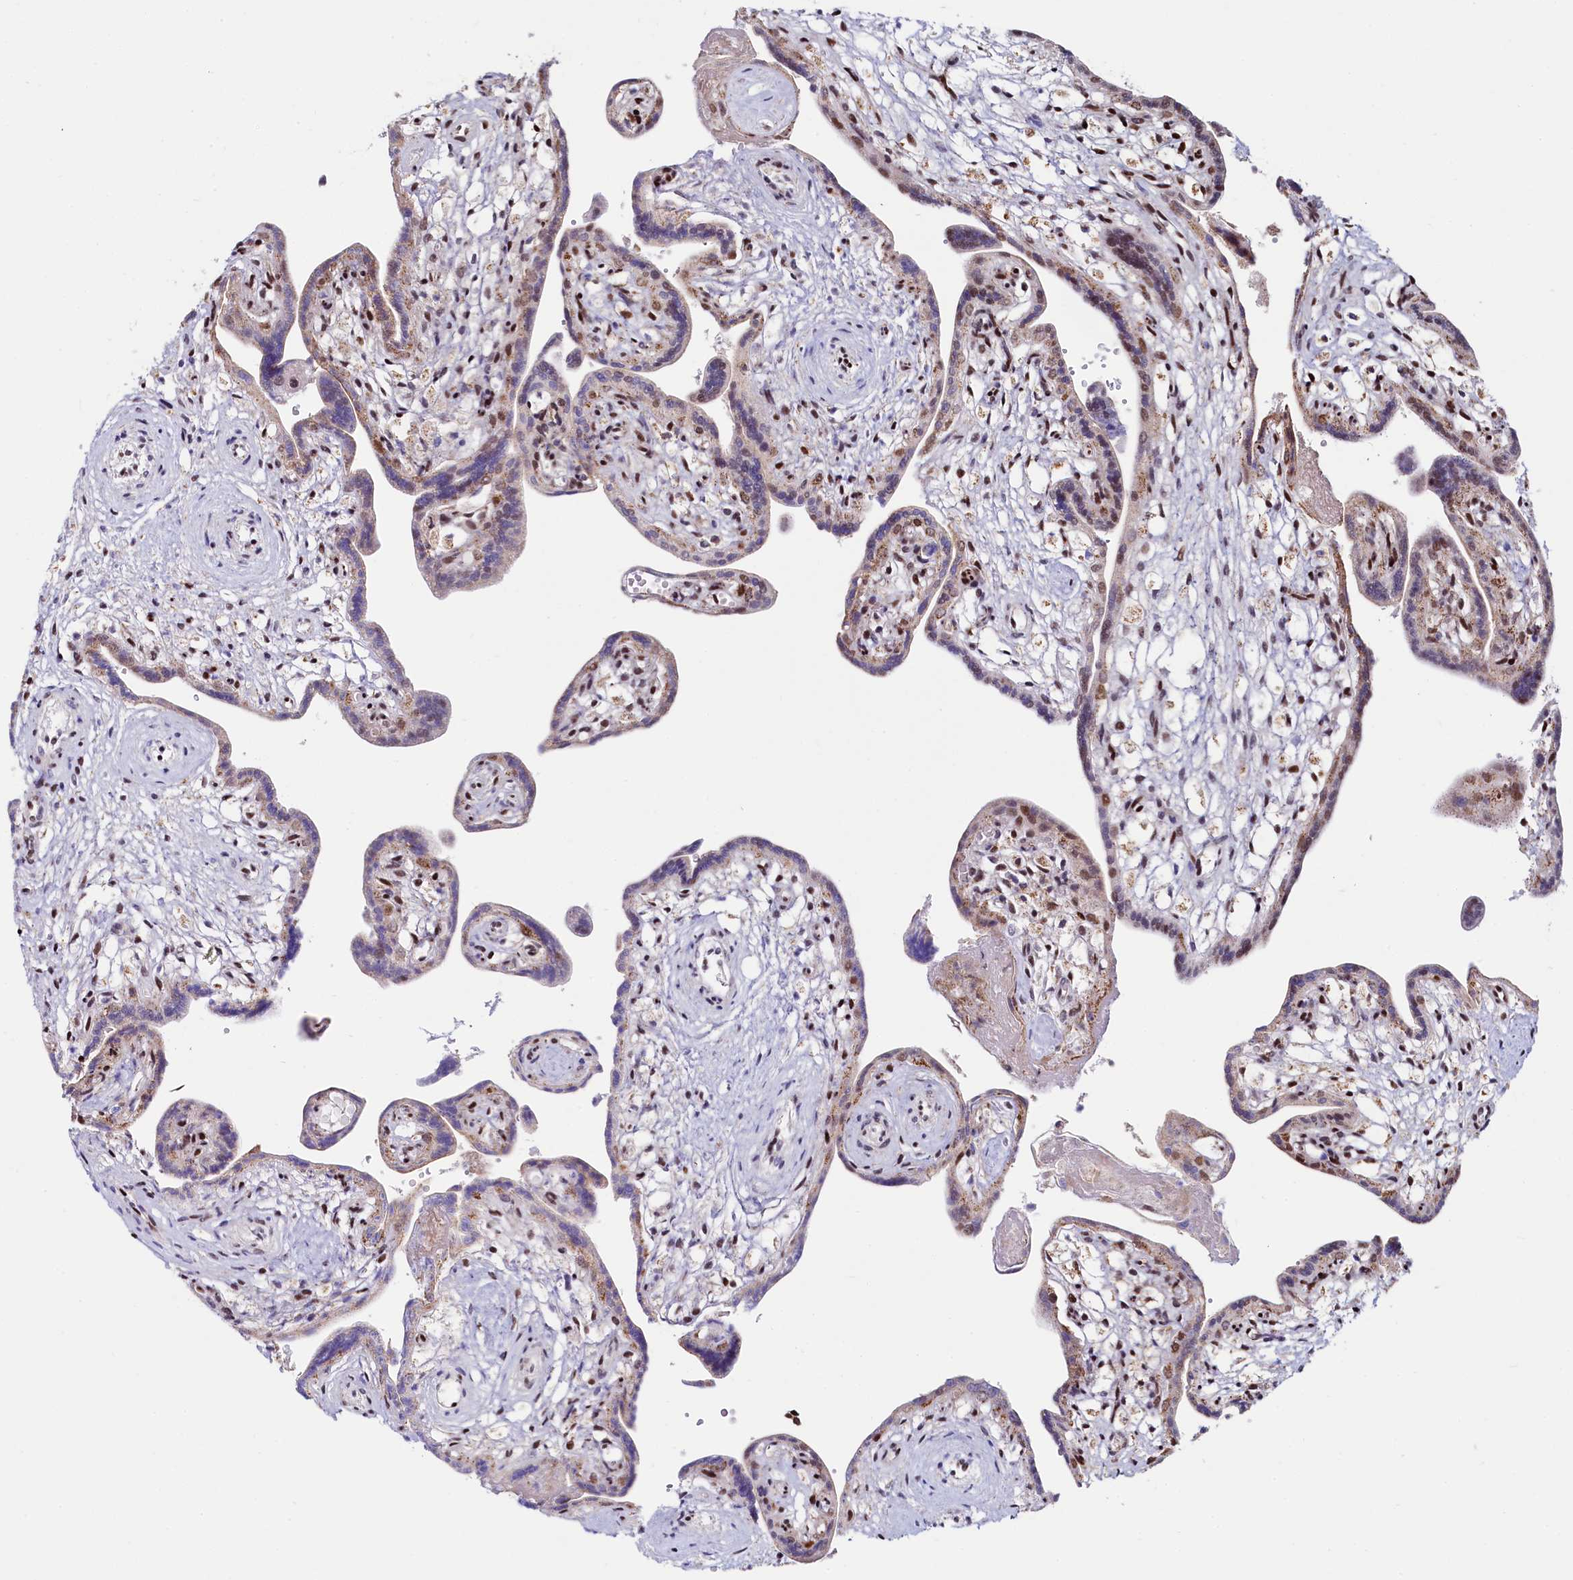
{"staining": {"intensity": "moderate", "quantity": "25%-75%", "location": "cytoplasmic/membranous"}, "tissue": "placenta", "cell_type": "Trophoblastic cells", "image_type": "normal", "snomed": [{"axis": "morphology", "description": "Normal tissue, NOS"}, {"axis": "topography", "description": "Placenta"}], "caption": "Immunohistochemical staining of benign human placenta exhibits moderate cytoplasmic/membranous protein expression in approximately 25%-75% of trophoblastic cells.", "gene": "HDGFL3", "patient": {"sex": "female", "age": 37}}